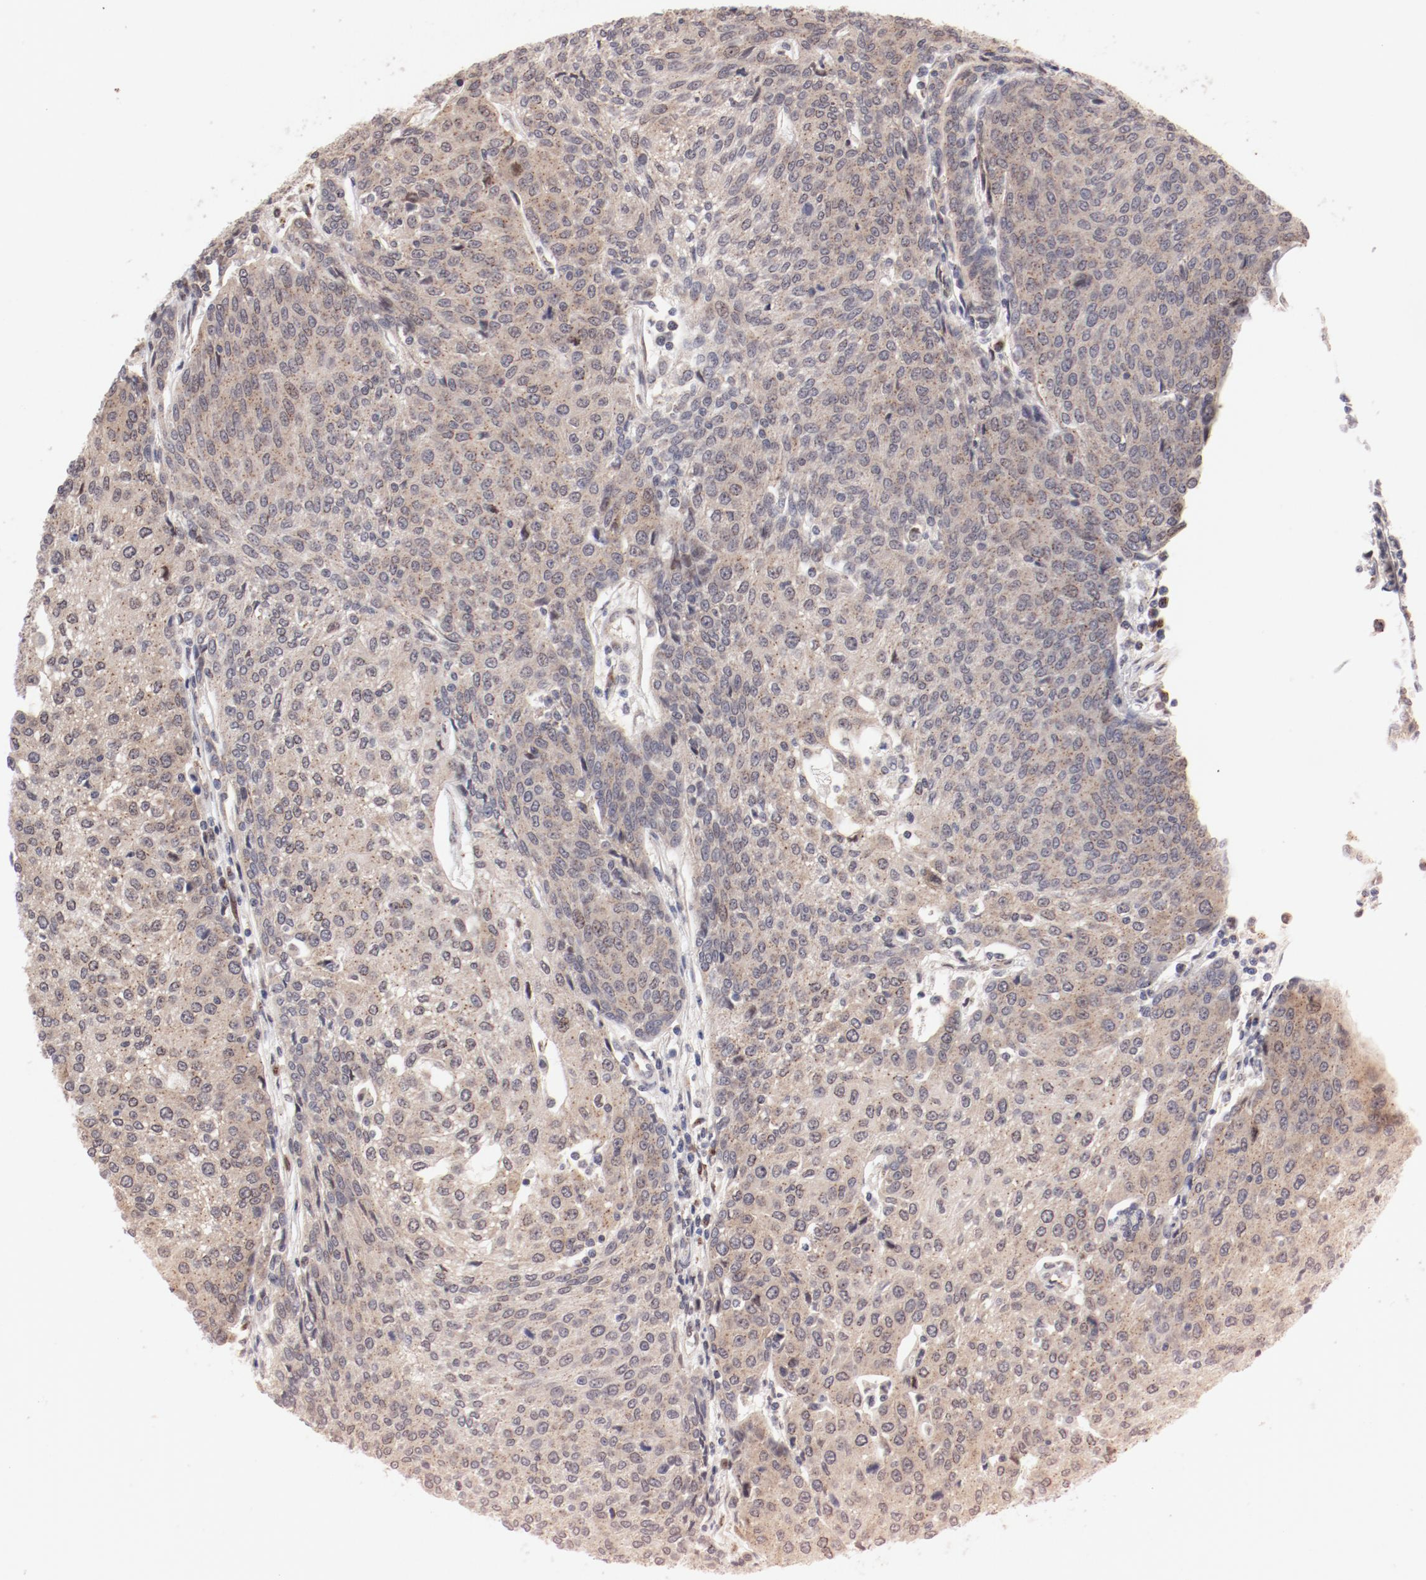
{"staining": {"intensity": "negative", "quantity": "none", "location": "none"}, "tissue": "urothelial cancer", "cell_type": "Tumor cells", "image_type": "cancer", "snomed": [{"axis": "morphology", "description": "Urothelial carcinoma, High grade"}, {"axis": "topography", "description": "Urinary bladder"}], "caption": "Immunohistochemistry (IHC) of human urothelial cancer reveals no positivity in tumor cells. (DAB IHC visualized using brightfield microscopy, high magnification).", "gene": "RPL12", "patient": {"sex": "female", "age": 85}}